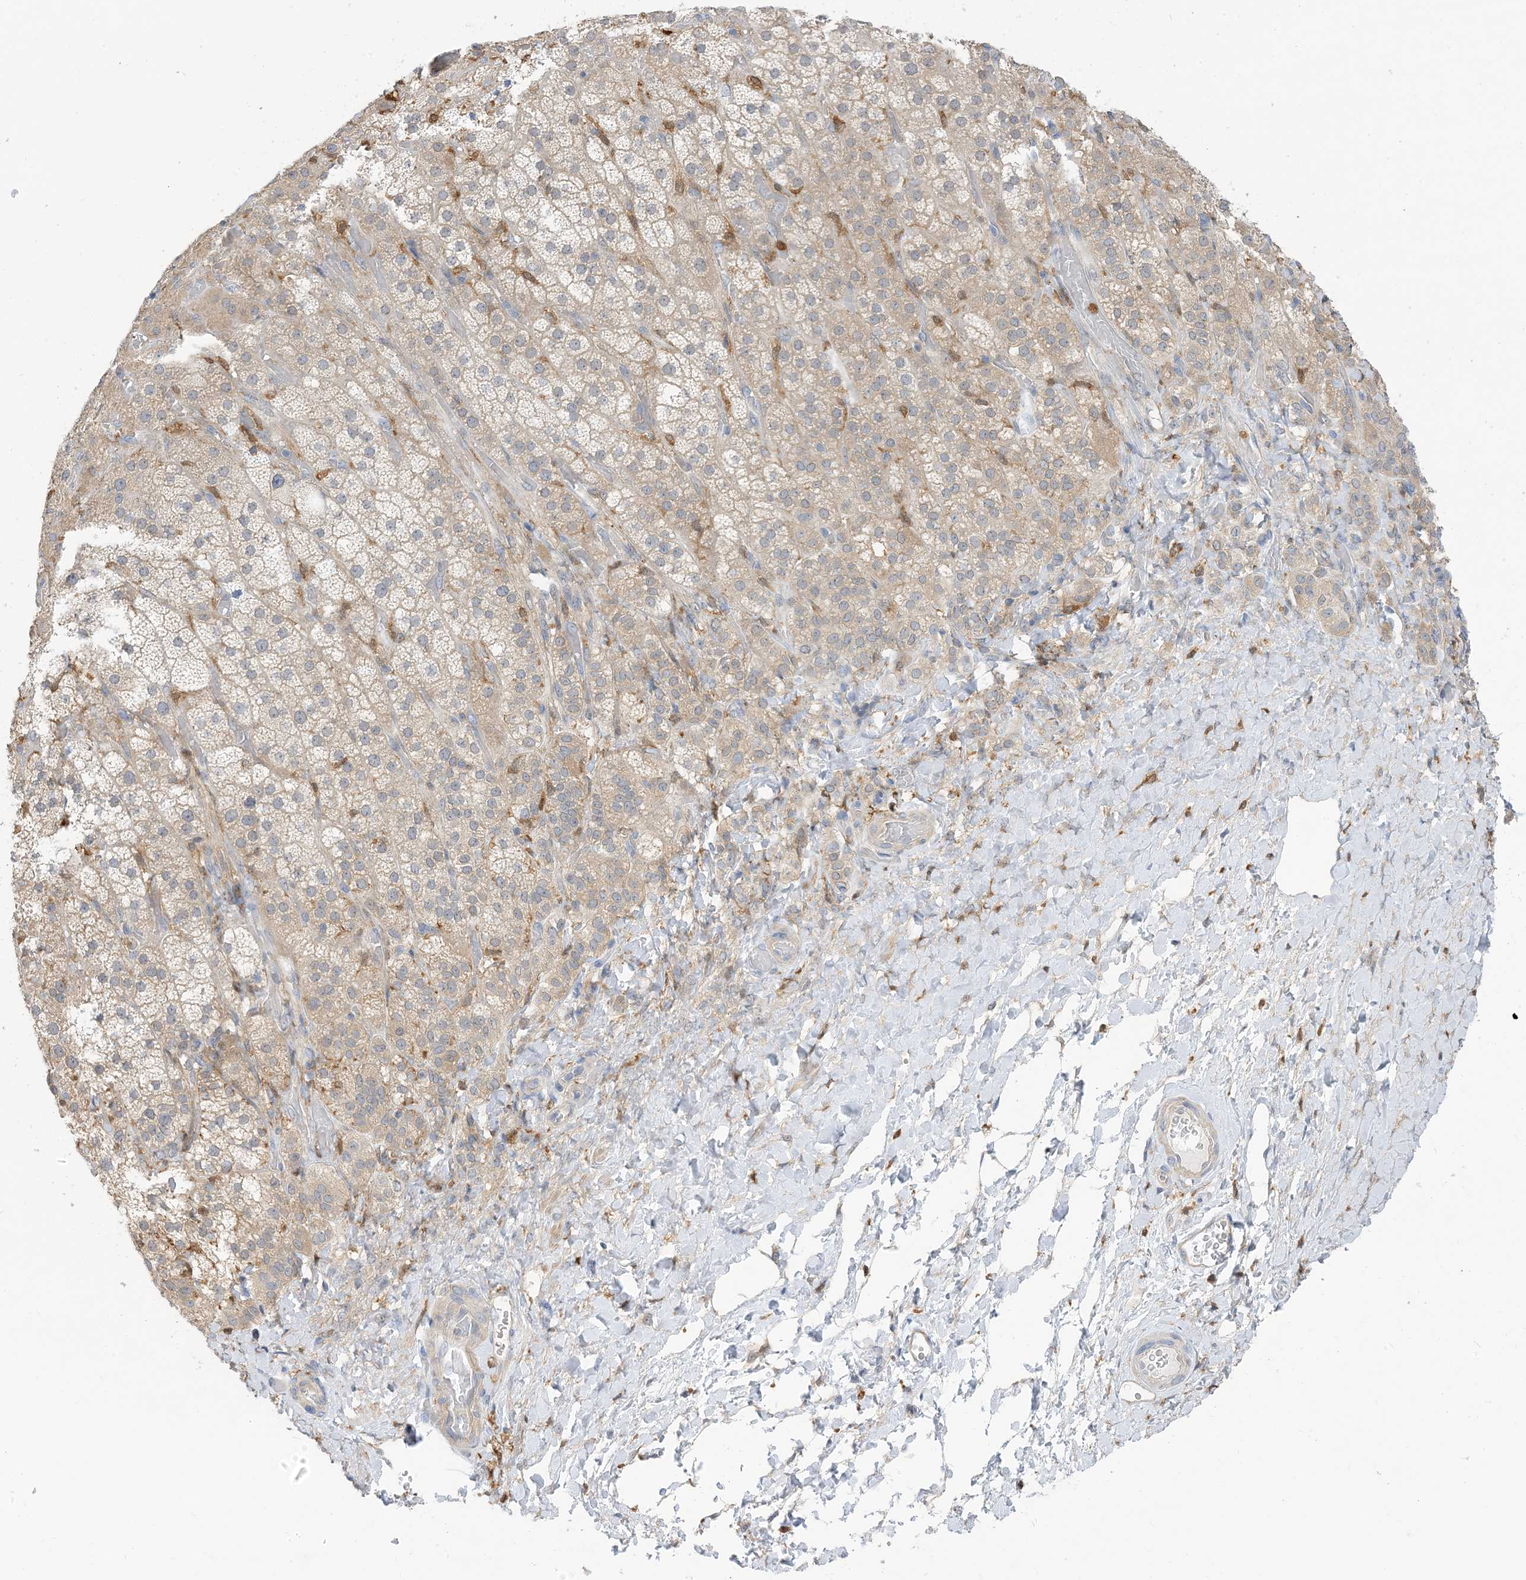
{"staining": {"intensity": "weak", "quantity": "25%-75%", "location": "cytoplasmic/membranous"}, "tissue": "adrenal gland", "cell_type": "Glandular cells", "image_type": "normal", "snomed": [{"axis": "morphology", "description": "Normal tissue, NOS"}, {"axis": "topography", "description": "Adrenal gland"}], "caption": "Brown immunohistochemical staining in unremarkable human adrenal gland displays weak cytoplasmic/membranous staining in approximately 25%-75% of glandular cells. The staining was performed using DAB to visualize the protein expression in brown, while the nuclei were stained in blue with hematoxylin (Magnification: 20x).", "gene": "NAGK", "patient": {"sex": "male", "age": 57}}